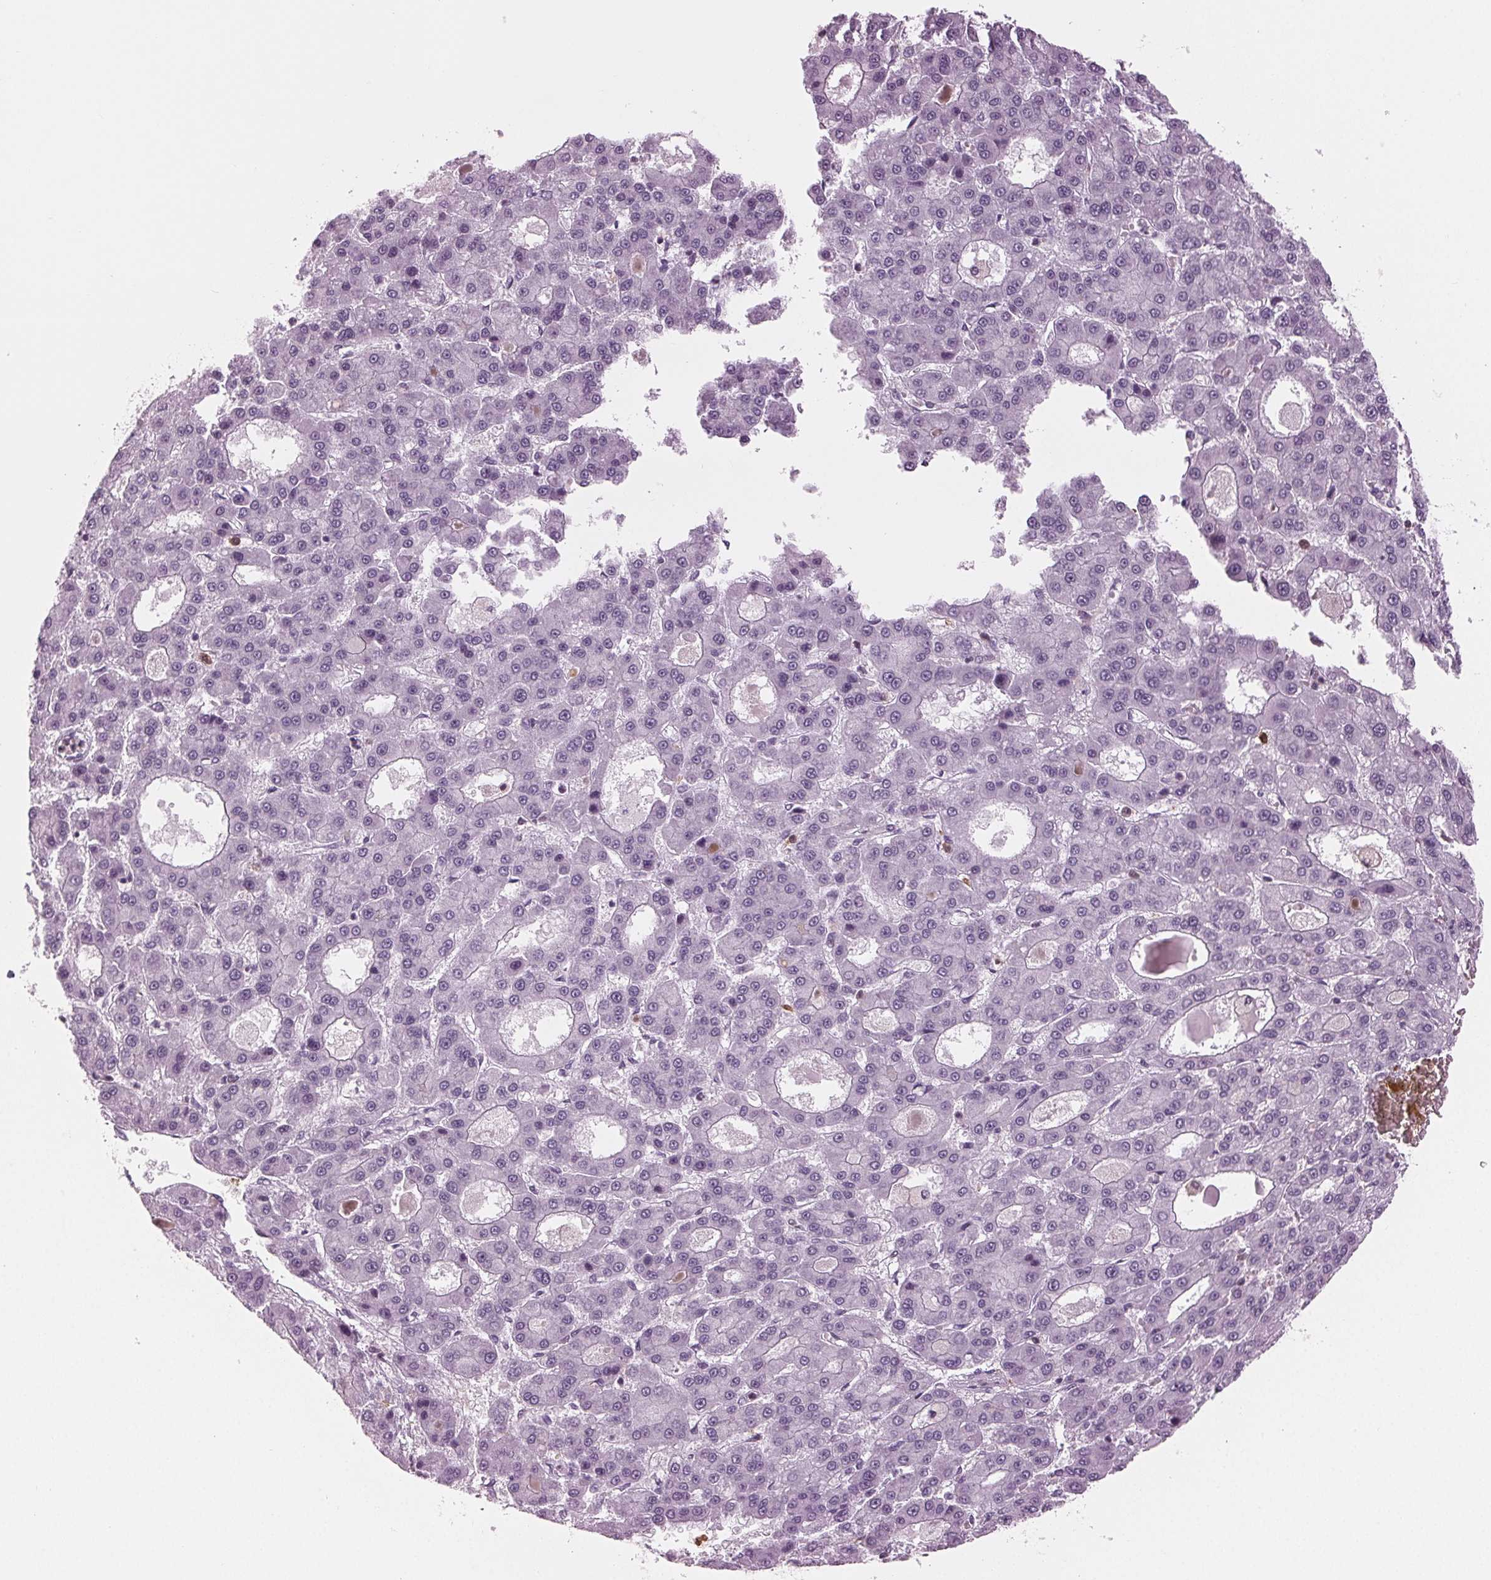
{"staining": {"intensity": "negative", "quantity": "none", "location": "none"}, "tissue": "liver cancer", "cell_type": "Tumor cells", "image_type": "cancer", "snomed": [{"axis": "morphology", "description": "Carcinoma, Hepatocellular, NOS"}, {"axis": "topography", "description": "Liver"}], "caption": "IHC of hepatocellular carcinoma (liver) exhibits no expression in tumor cells.", "gene": "BTLA", "patient": {"sex": "male", "age": 70}}